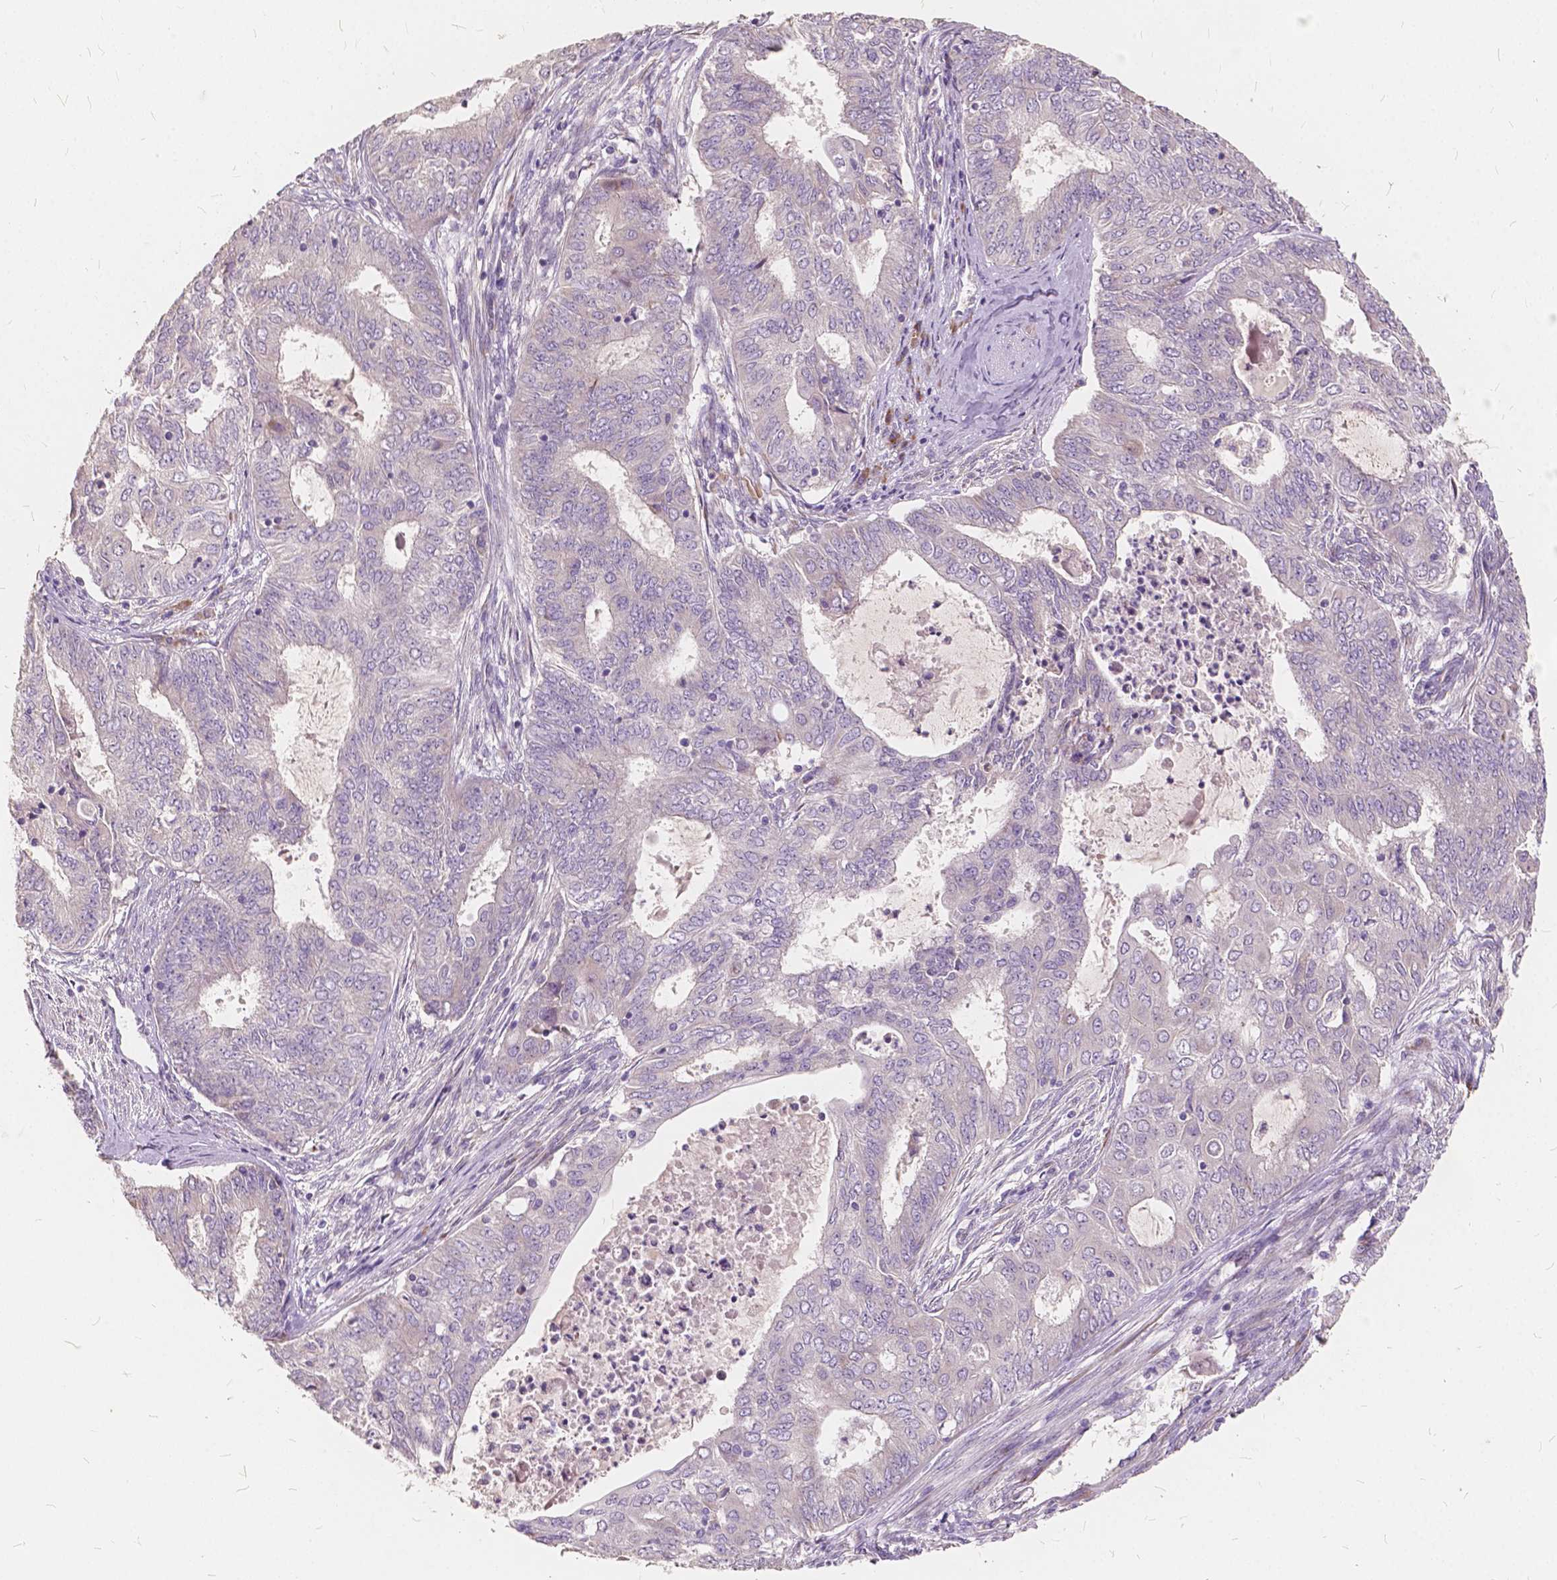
{"staining": {"intensity": "negative", "quantity": "none", "location": "none"}, "tissue": "endometrial cancer", "cell_type": "Tumor cells", "image_type": "cancer", "snomed": [{"axis": "morphology", "description": "Adenocarcinoma, NOS"}, {"axis": "topography", "description": "Endometrium"}], "caption": "Endometrial cancer (adenocarcinoma) stained for a protein using IHC shows no staining tumor cells.", "gene": "SLC7A8", "patient": {"sex": "female", "age": 62}}